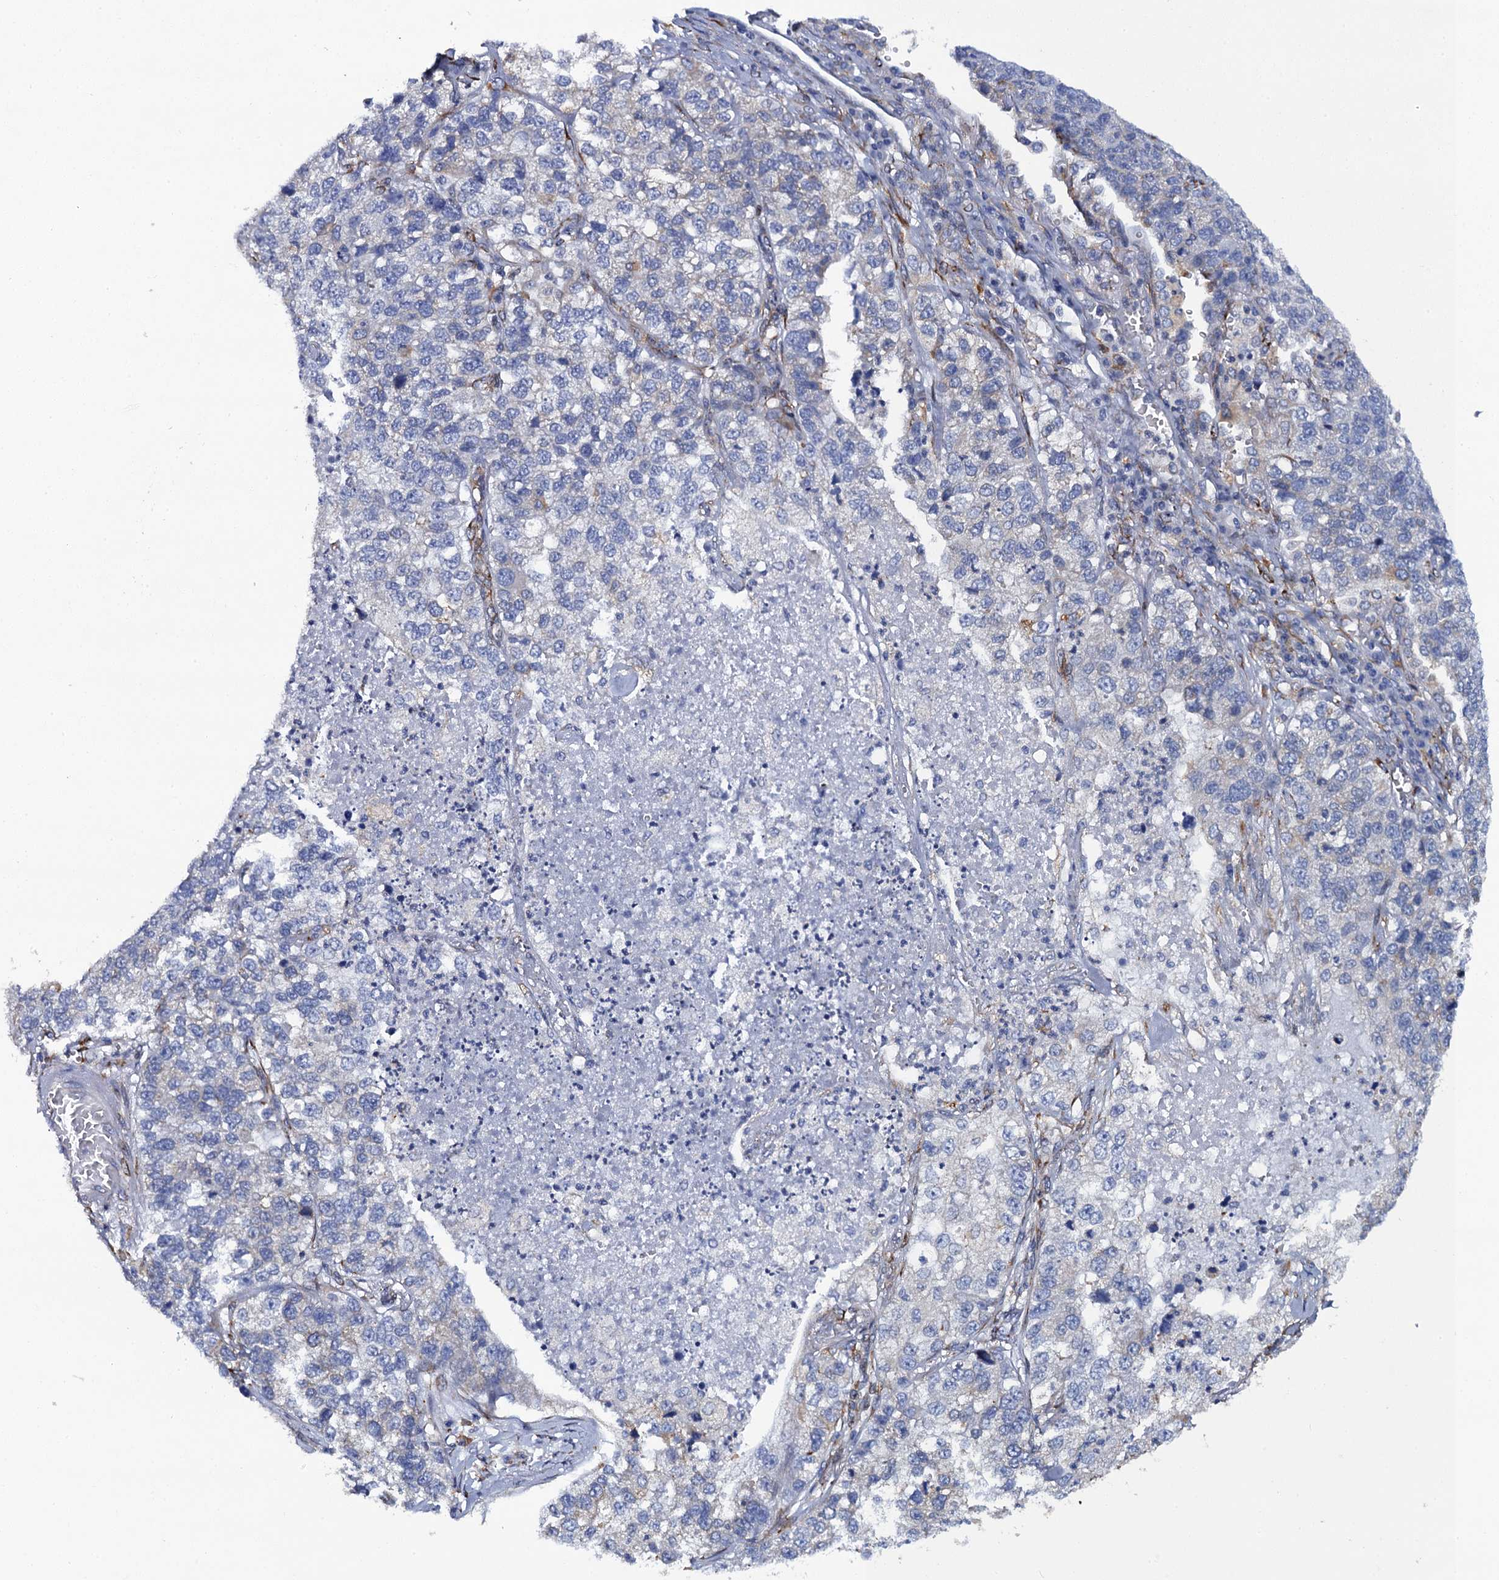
{"staining": {"intensity": "negative", "quantity": "none", "location": "none"}, "tissue": "lung cancer", "cell_type": "Tumor cells", "image_type": "cancer", "snomed": [{"axis": "morphology", "description": "Adenocarcinoma, NOS"}, {"axis": "topography", "description": "Lung"}], "caption": "High magnification brightfield microscopy of adenocarcinoma (lung) stained with DAB (3,3'-diaminobenzidine) (brown) and counterstained with hematoxylin (blue): tumor cells show no significant positivity.", "gene": "POGLUT3", "patient": {"sex": "male", "age": 49}}